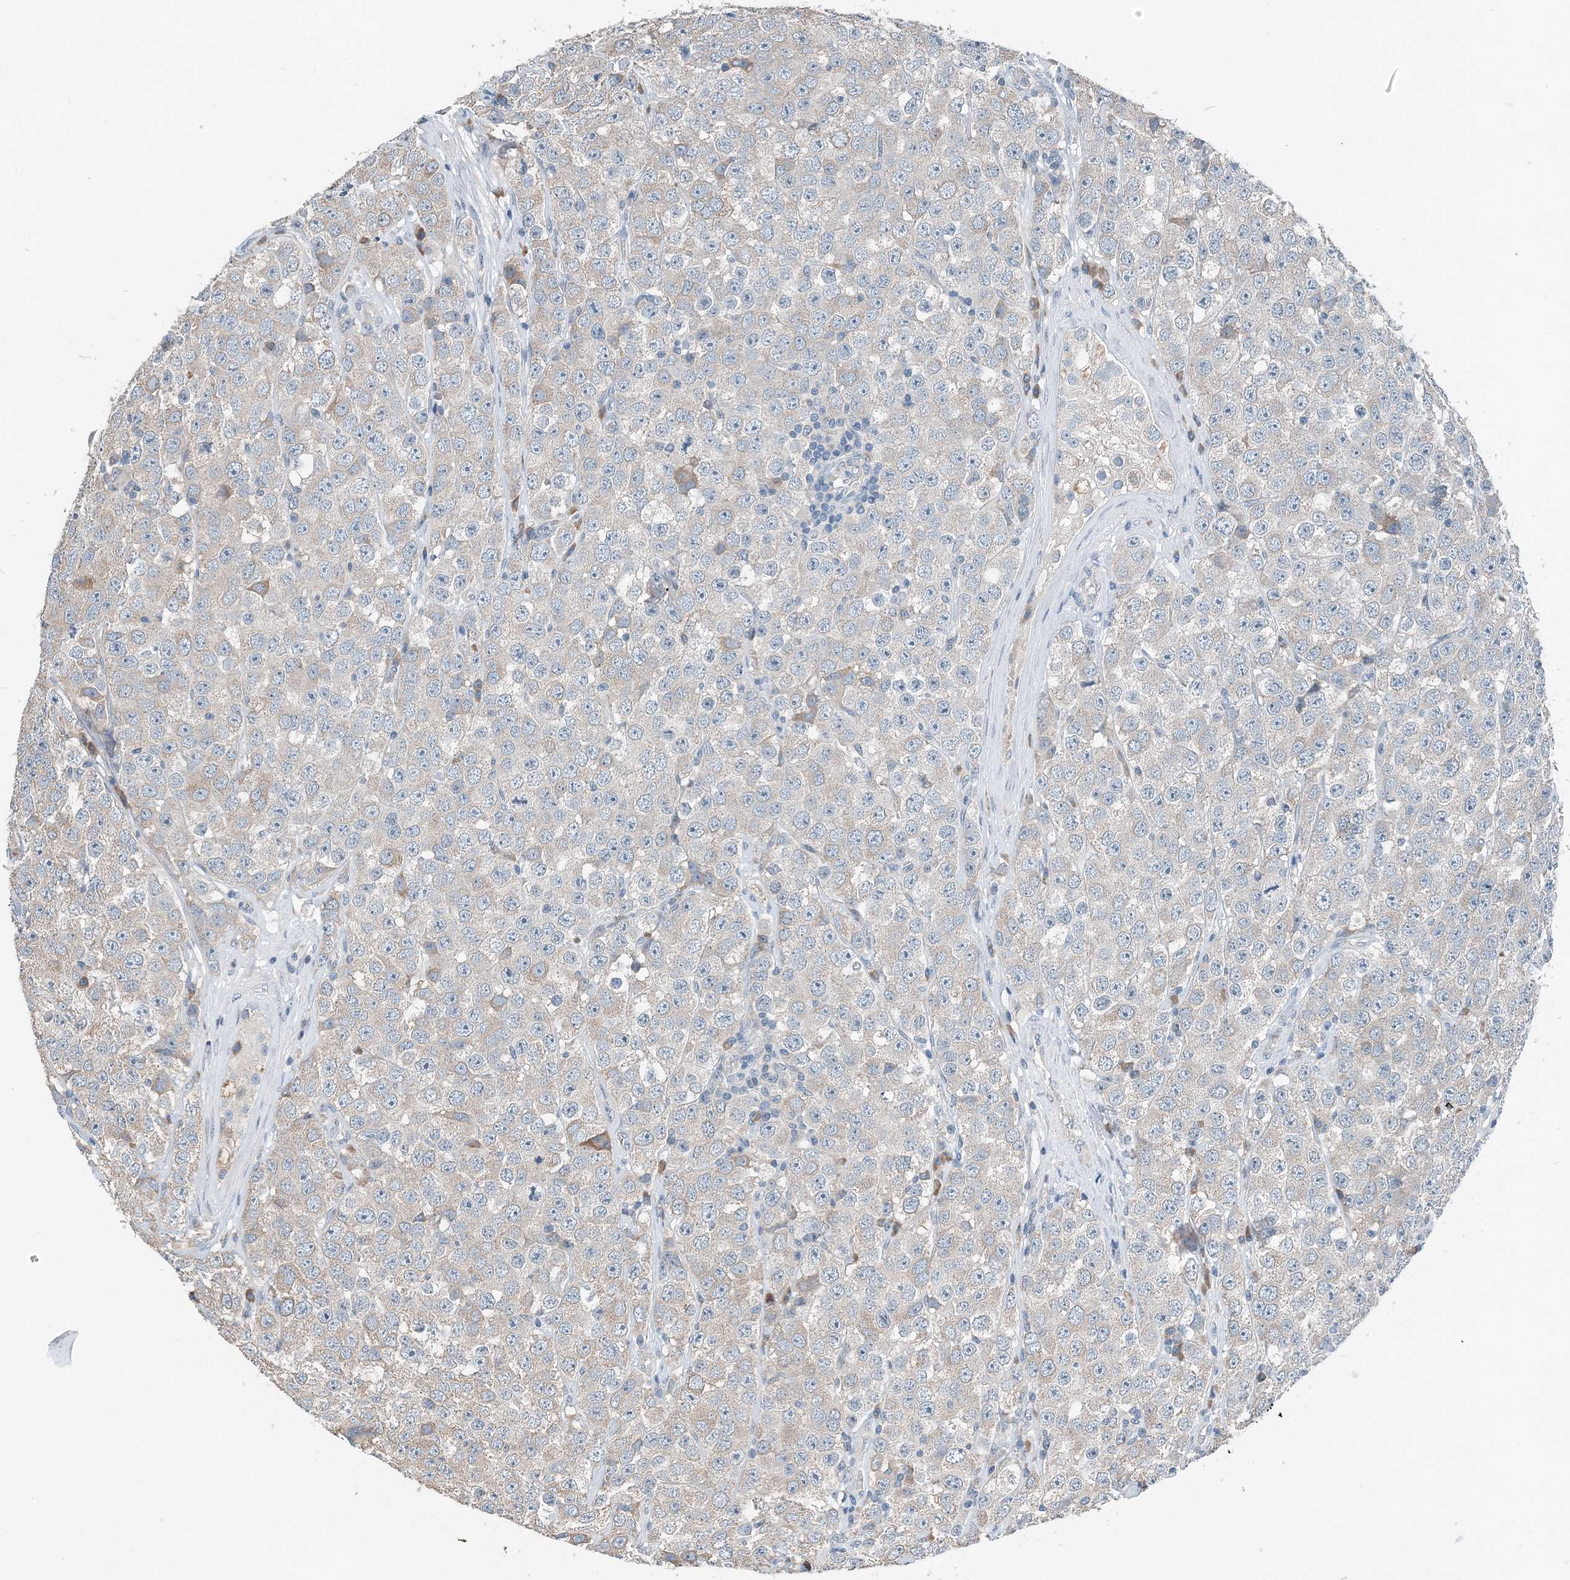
{"staining": {"intensity": "weak", "quantity": "<25%", "location": "cytoplasmic/membranous"}, "tissue": "testis cancer", "cell_type": "Tumor cells", "image_type": "cancer", "snomed": [{"axis": "morphology", "description": "Seminoma, NOS"}, {"axis": "topography", "description": "Testis"}], "caption": "Immunohistochemistry of testis cancer displays no expression in tumor cells. (DAB (3,3'-diaminobenzidine) immunohistochemistry (IHC) with hematoxylin counter stain).", "gene": "EEF1A2", "patient": {"sex": "male", "age": 28}}